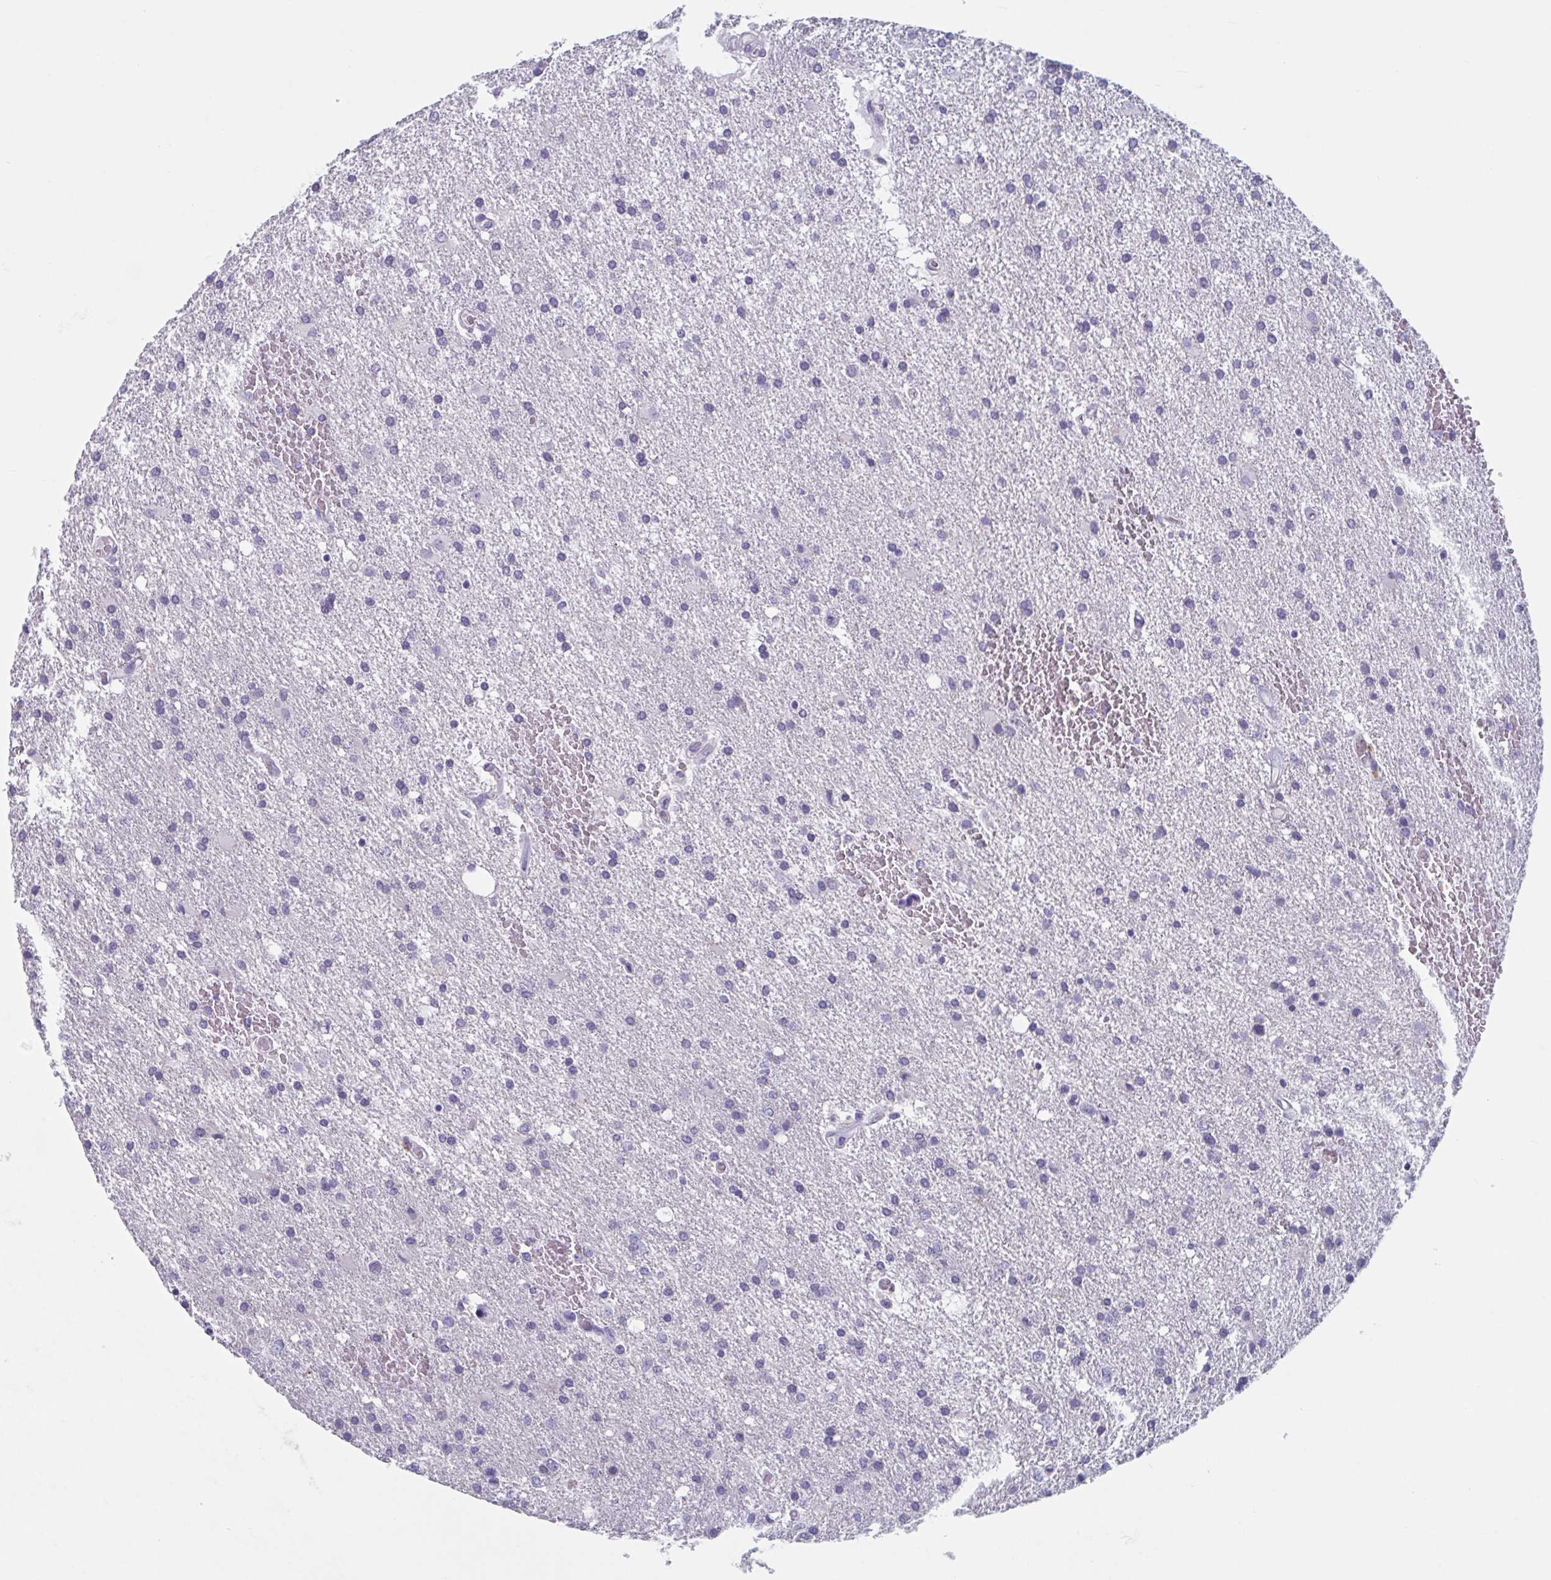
{"staining": {"intensity": "negative", "quantity": "none", "location": "none"}, "tissue": "glioma", "cell_type": "Tumor cells", "image_type": "cancer", "snomed": [{"axis": "morphology", "description": "Glioma, malignant, High grade"}, {"axis": "topography", "description": "Brain"}], "caption": "The image exhibits no significant positivity in tumor cells of malignant glioma (high-grade).", "gene": "NDUFC2", "patient": {"sex": "male", "age": 68}}